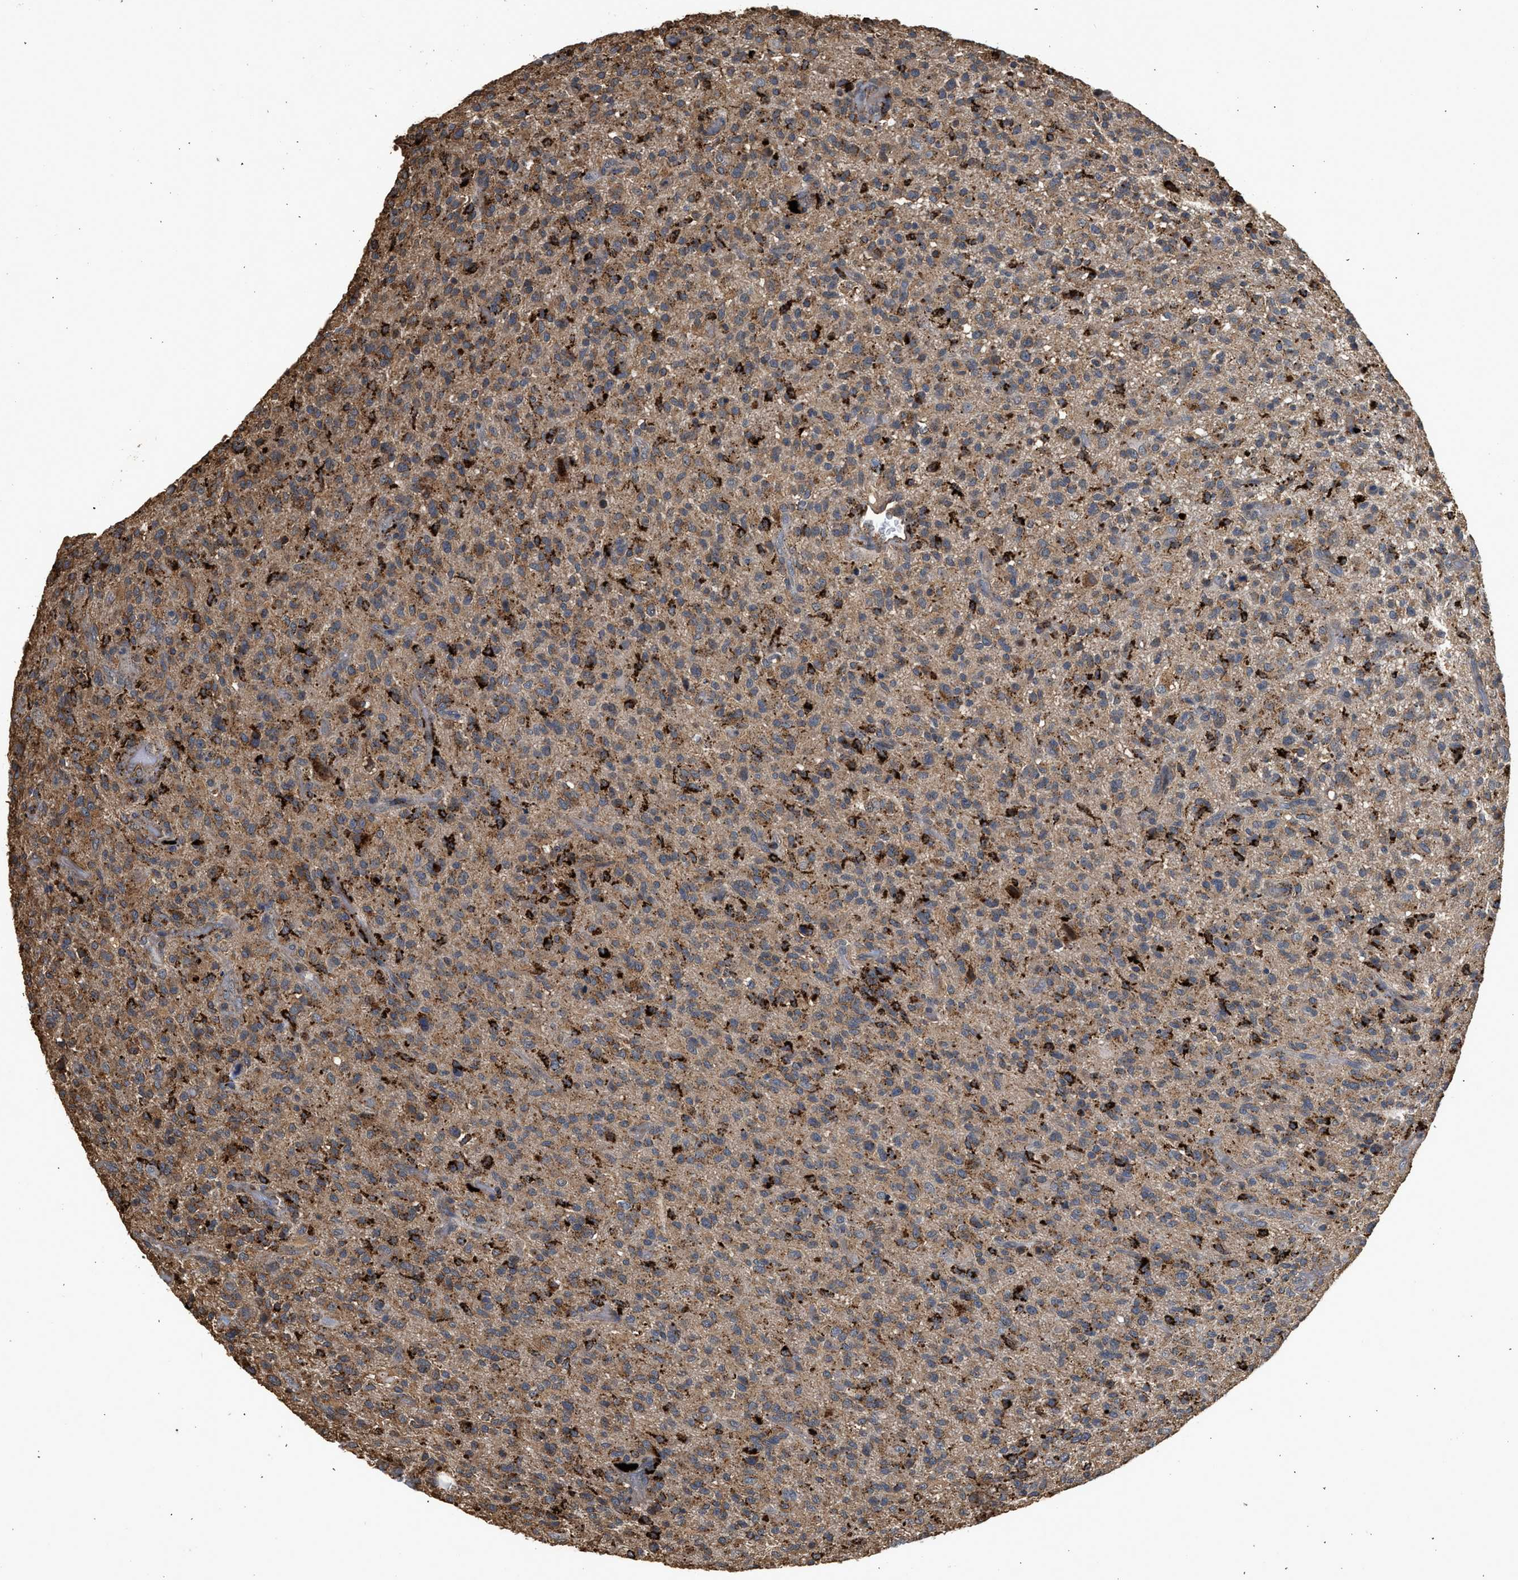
{"staining": {"intensity": "strong", "quantity": "25%-75%", "location": "cytoplasmic/membranous"}, "tissue": "glioma", "cell_type": "Tumor cells", "image_type": "cancer", "snomed": [{"axis": "morphology", "description": "Glioma, malignant, High grade"}, {"axis": "topography", "description": "Brain"}], "caption": "This is a photomicrograph of immunohistochemistry (IHC) staining of high-grade glioma (malignant), which shows strong positivity in the cytoplasmic/membranous of tumor cells.", "gene": "CTSV", "patient": {"sex": "male", "age": 71}}